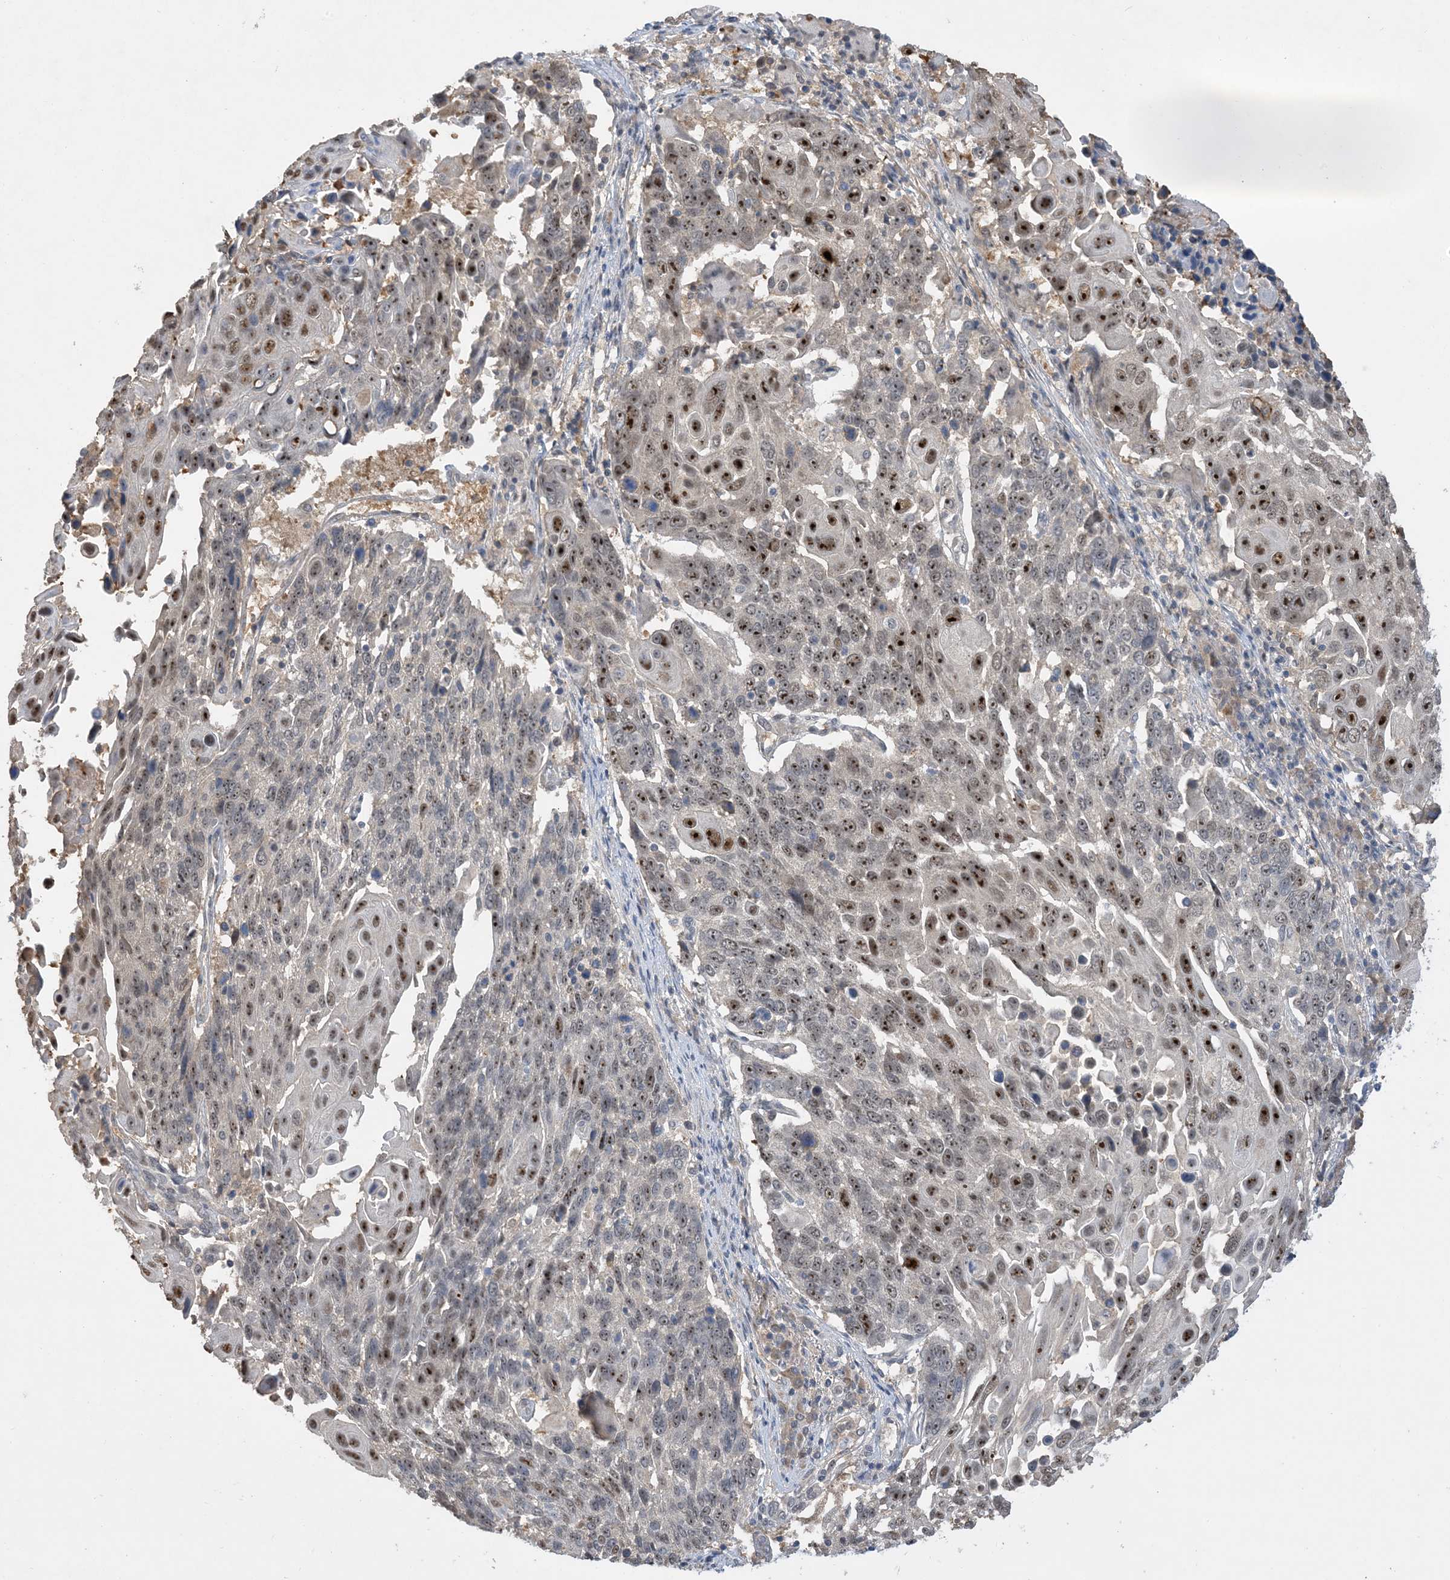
{"staining": {"intensity": "moderate", "quantity": "25%-75%", "location": "nuclear"}, "tissue": "lung cancer", "cell_type": "Tumor cells", "image_type": "cancer", "snomed": [{"axis": "morphology", "description": "Squamous cell carcinoma, NOS"}, {"axis": "topography", "description": "Lung"}], "caption": "Brown immunohistochemical staining in human lung cancer displays moderate nuclear expression in approximately 25%-75% of tumor cells.", "gene": "UBE2E1", "patient": {"sex": "male", "age": 66}}